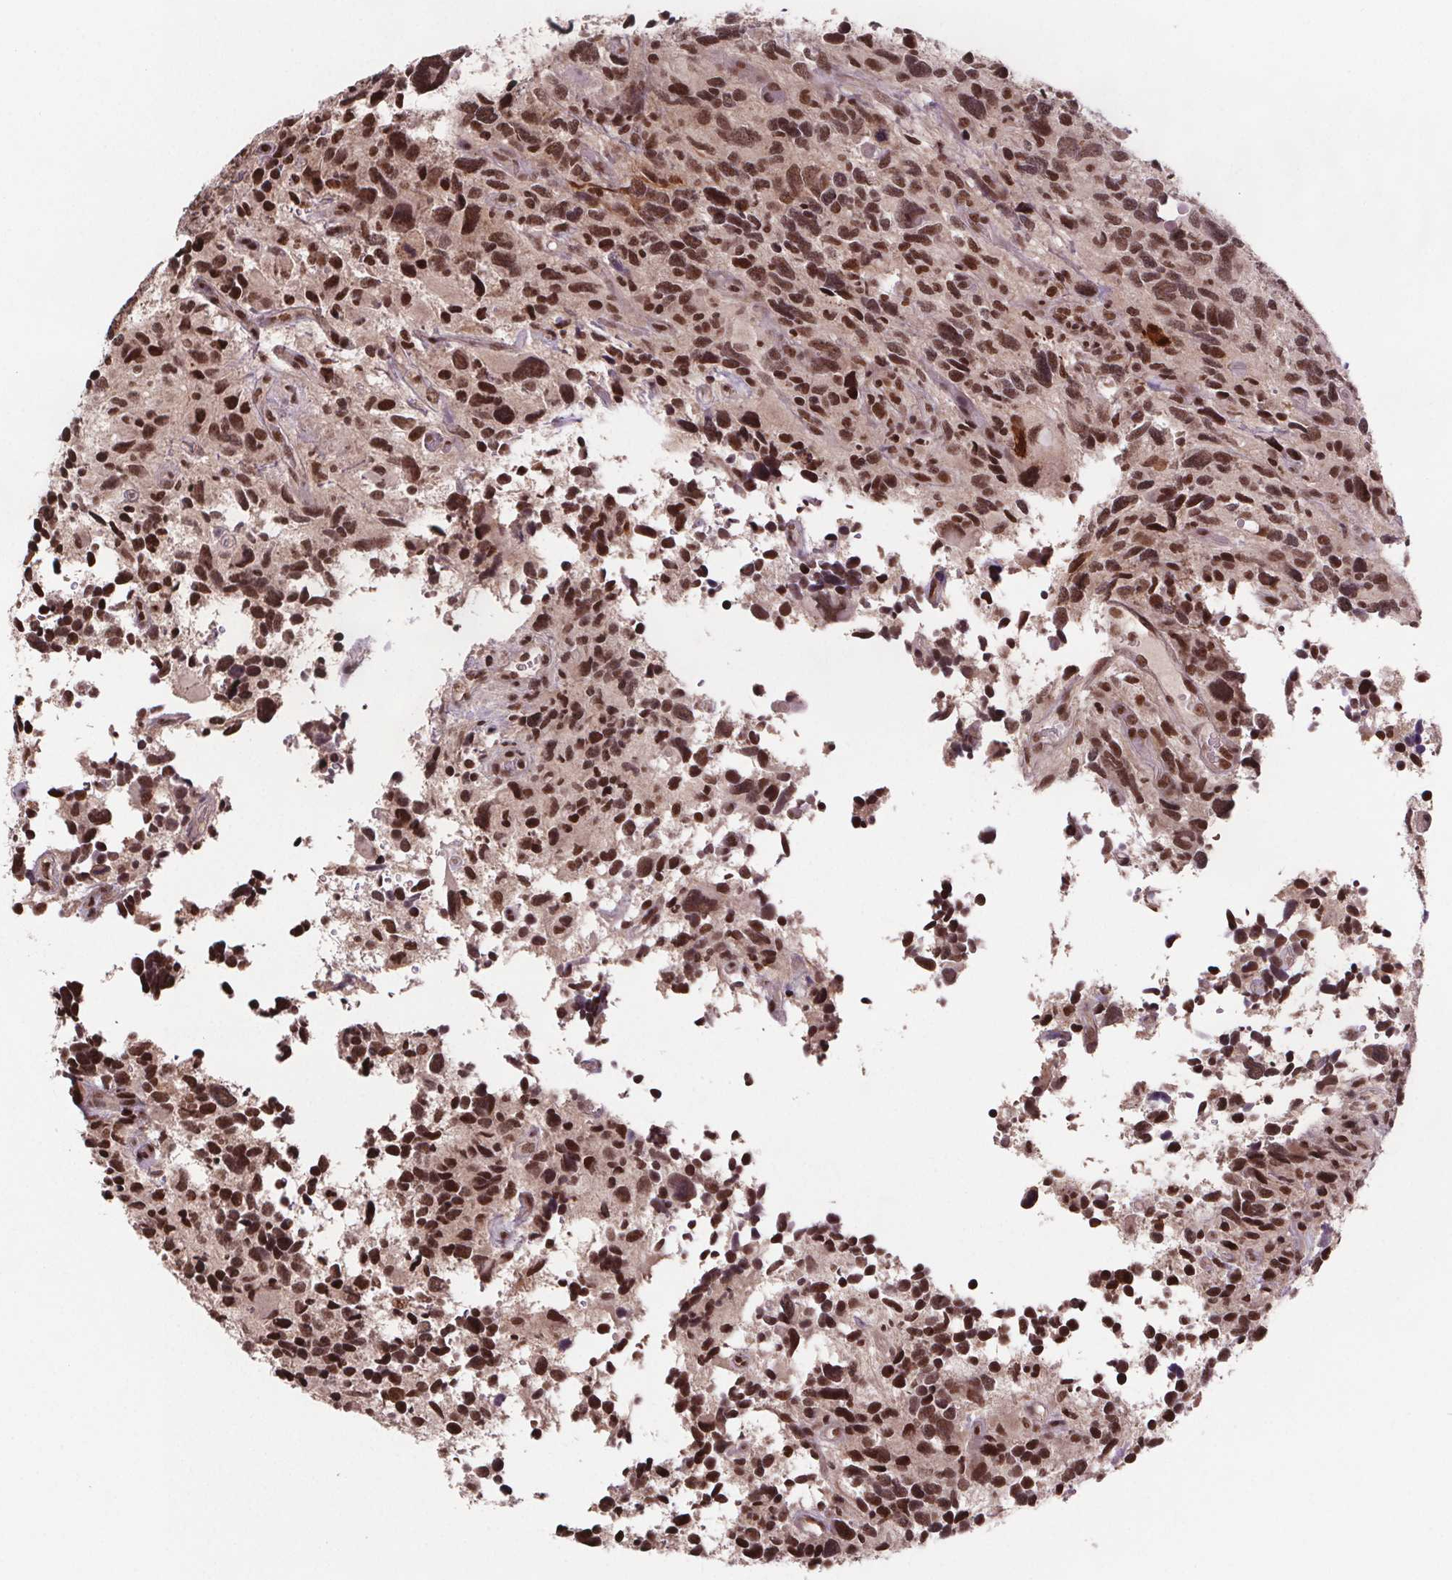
{"staining": {"intensity": "moderate", "quantity": ">75%", "location": "nuclear"}, "tissue": "glioma", "cell_type": "Tumor cells", "image_type": "cancer", "snomed": [{"axis": "morphology", "description": "Glioma, malignant, High grade"}, {"axis": "topography", "description": "Brain"}], "caption": "Immunohistochemical staining of malignant glioma (high-grade) demonstrates medium levels of moderate nuclear staining in about >75% of tumor cells.", "gene": "JARID2", "patient": {"sex": "male", "age": 46}}